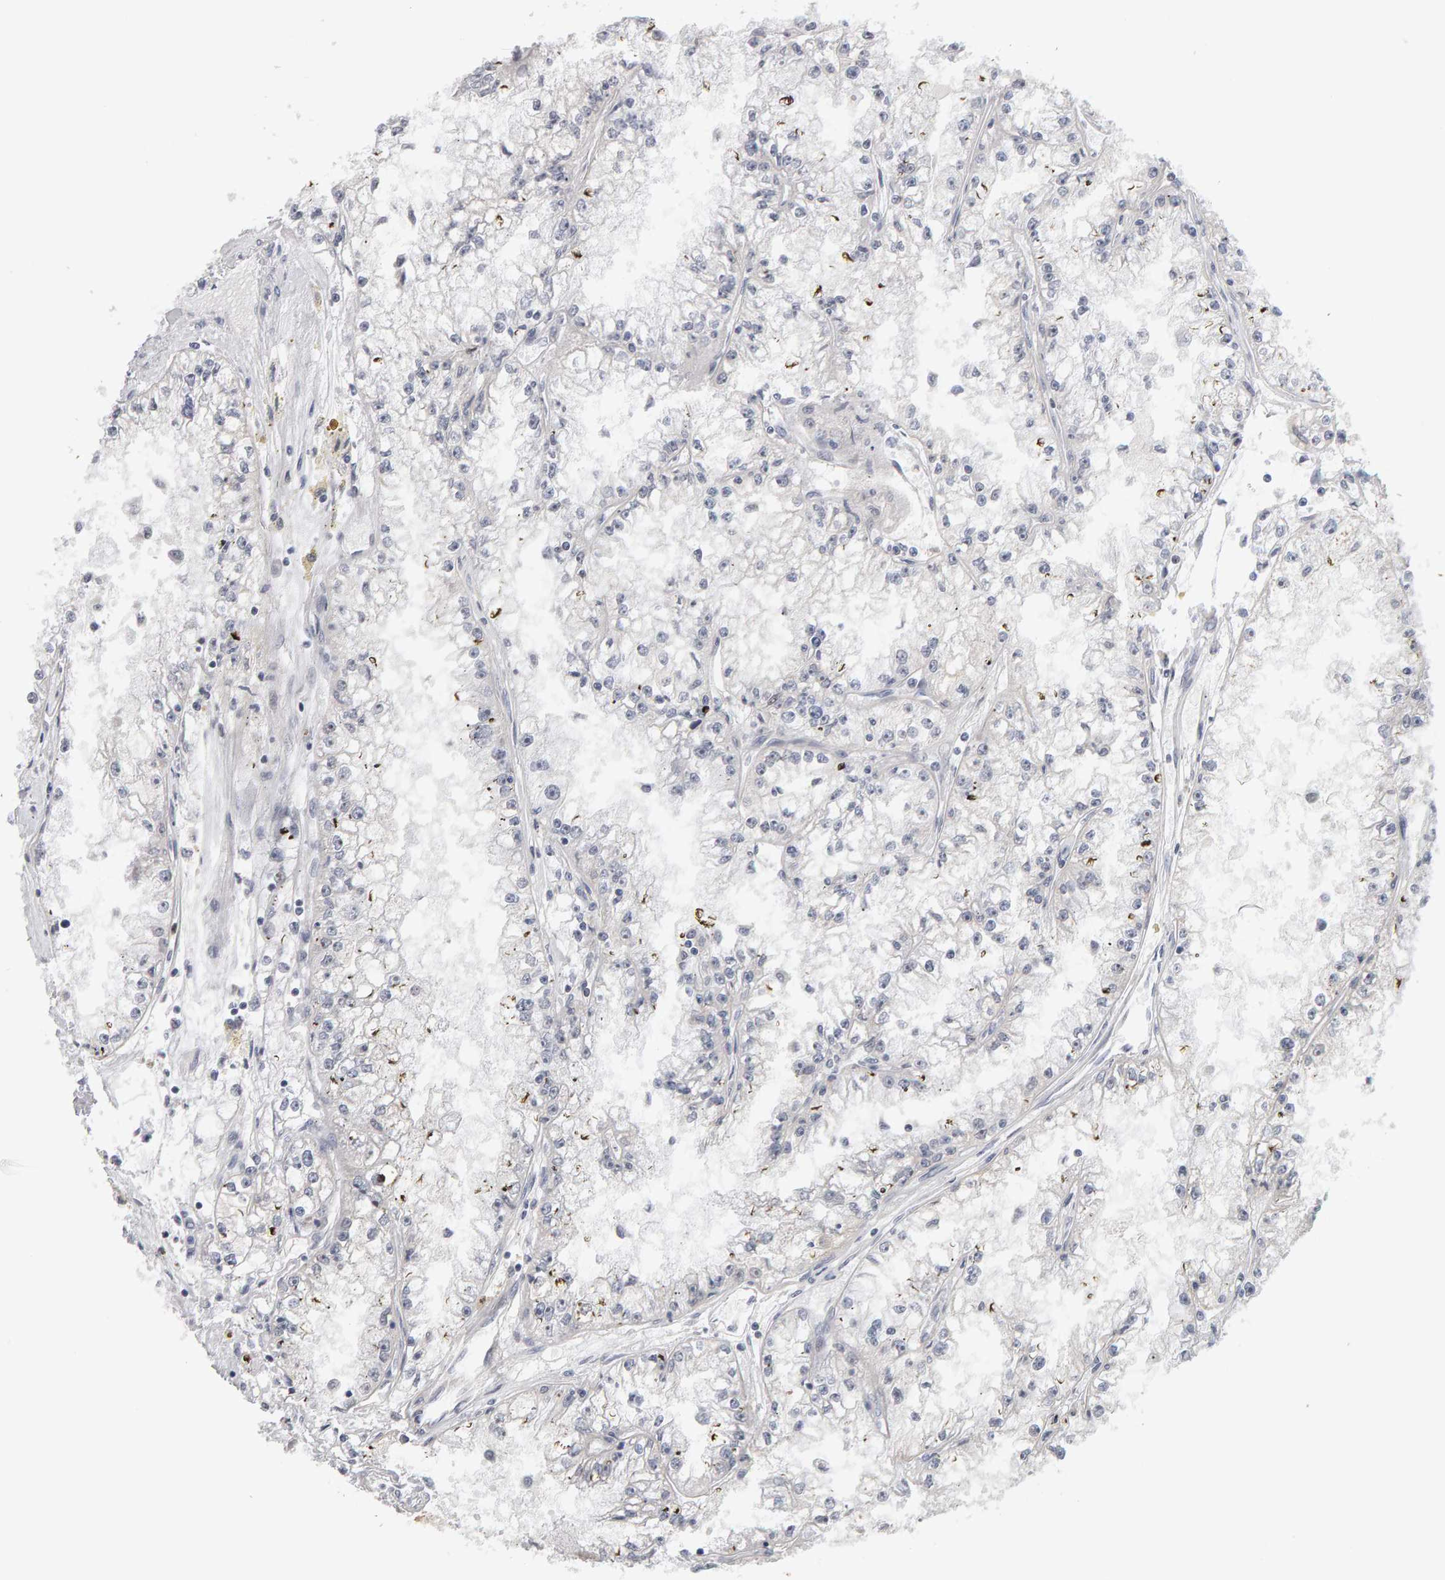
{"staining": {"intensity": "negative", "quantity": "none", "location": "none"}, "tissue": "renal cancer", "cell_type": "Tumor cells", "image_type": "cancer", "snomed": [{"axis": "morphology", "description": "Adenocarcinoma, NOS"}, {"axis": "topography", "description": "Kidney"}], "caption": "The immunohistochemistry histopathology image has no significant positivity in tumor cells of renal adenocarcinoma tissue. The staining is performed using DAB (3,3'-diaminobenzidine) brown chromogen with nuclei counter-stained in using hematoxylin.", "gene": "MSRA", "patient": {"sex": "male", "age": 56}}